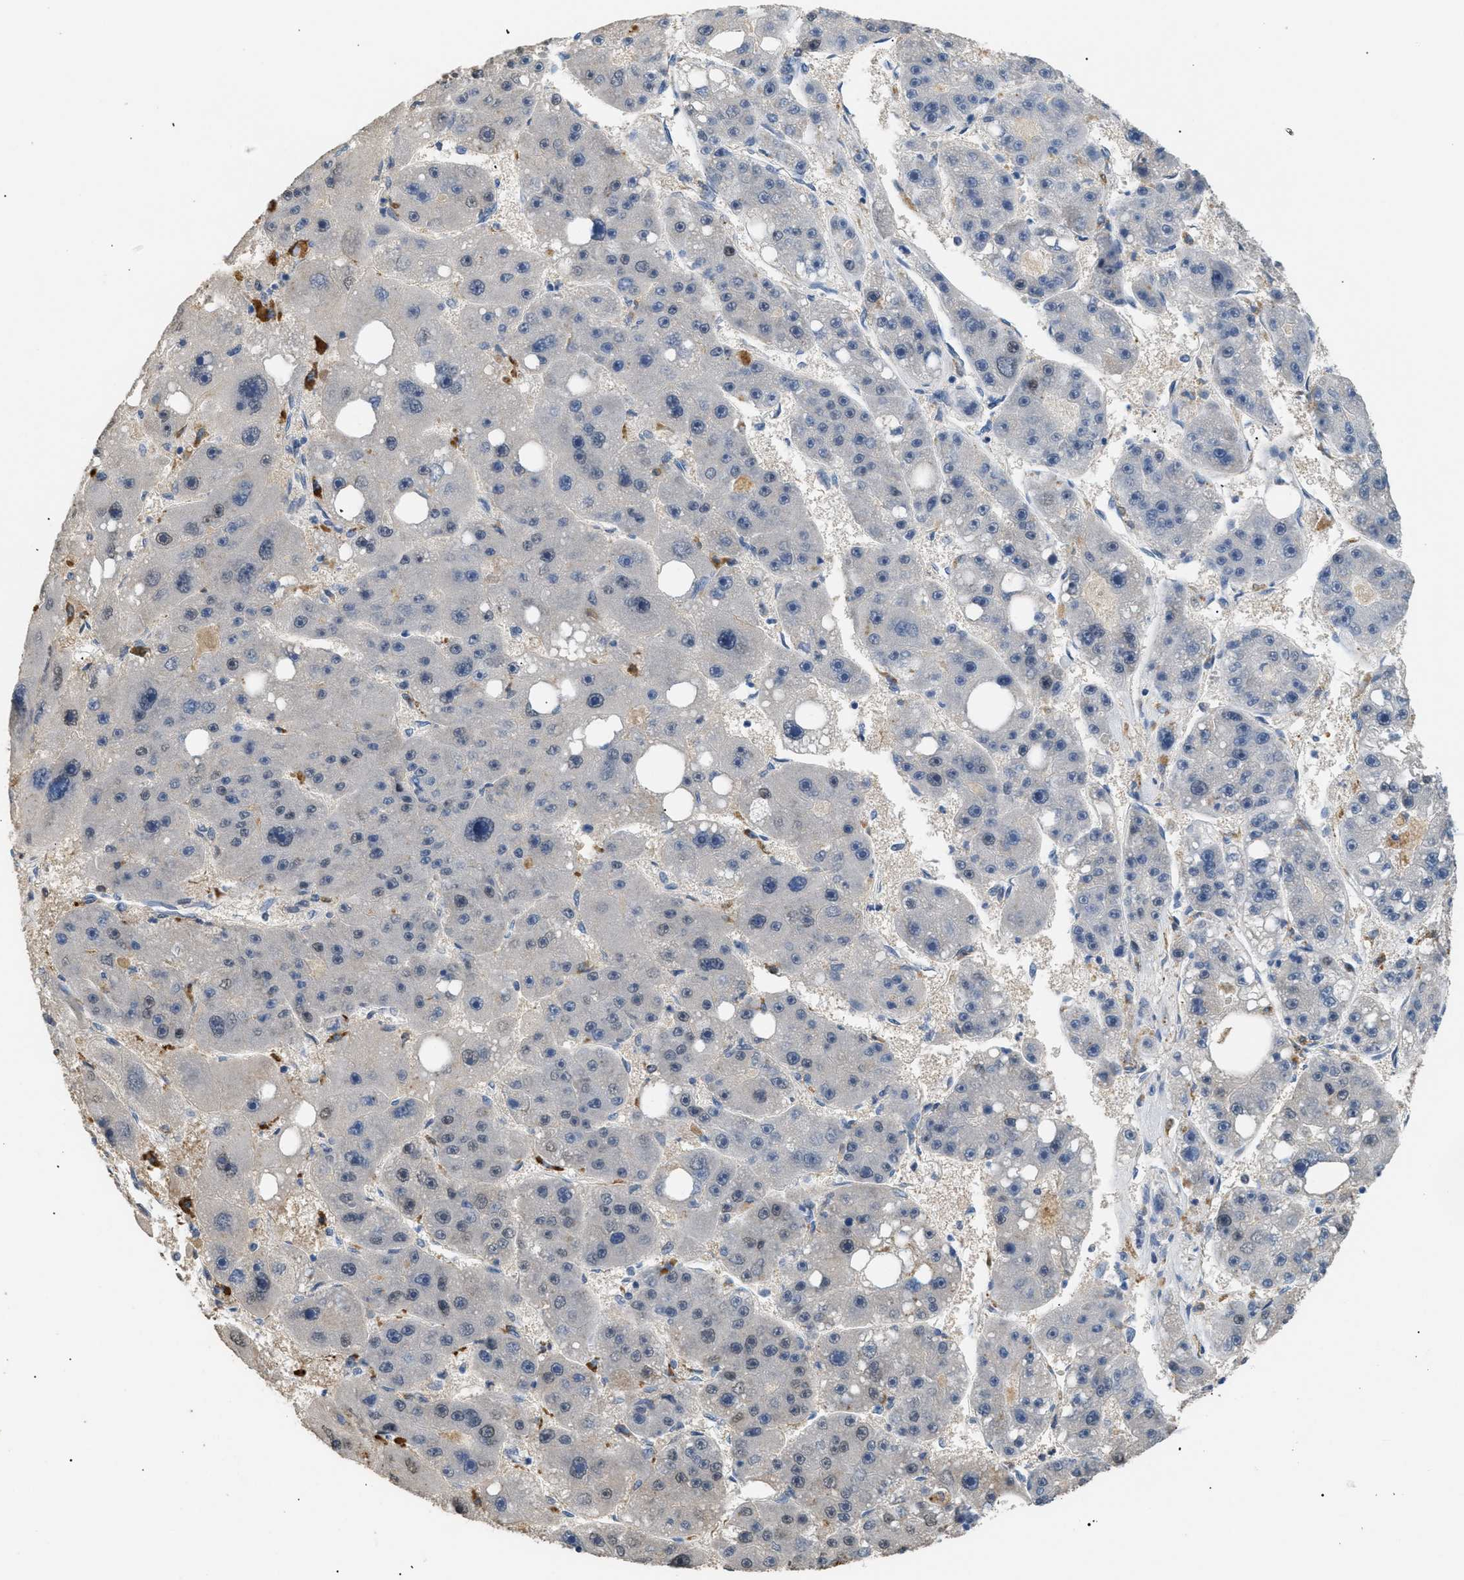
{"staining": {"intensity": "weak", "quantity": "<25%", "location": "nuclear"}, "tissue": "liver cancer", "cell_type": "Tumor cells", "image_type": "cancer", "snomed": [{"axis": "morphology", "description": "Carcinoma, Hepatocellular, NOS"}, {"axis": "topography", "description": "Liver"}], "caption": "A photomicrograph of human hepatocellular carcinoma (liver) is negative for staining in tumor cells.", "gene": "AKR1A1", "patient": {"sex": "female", "age": 61}}